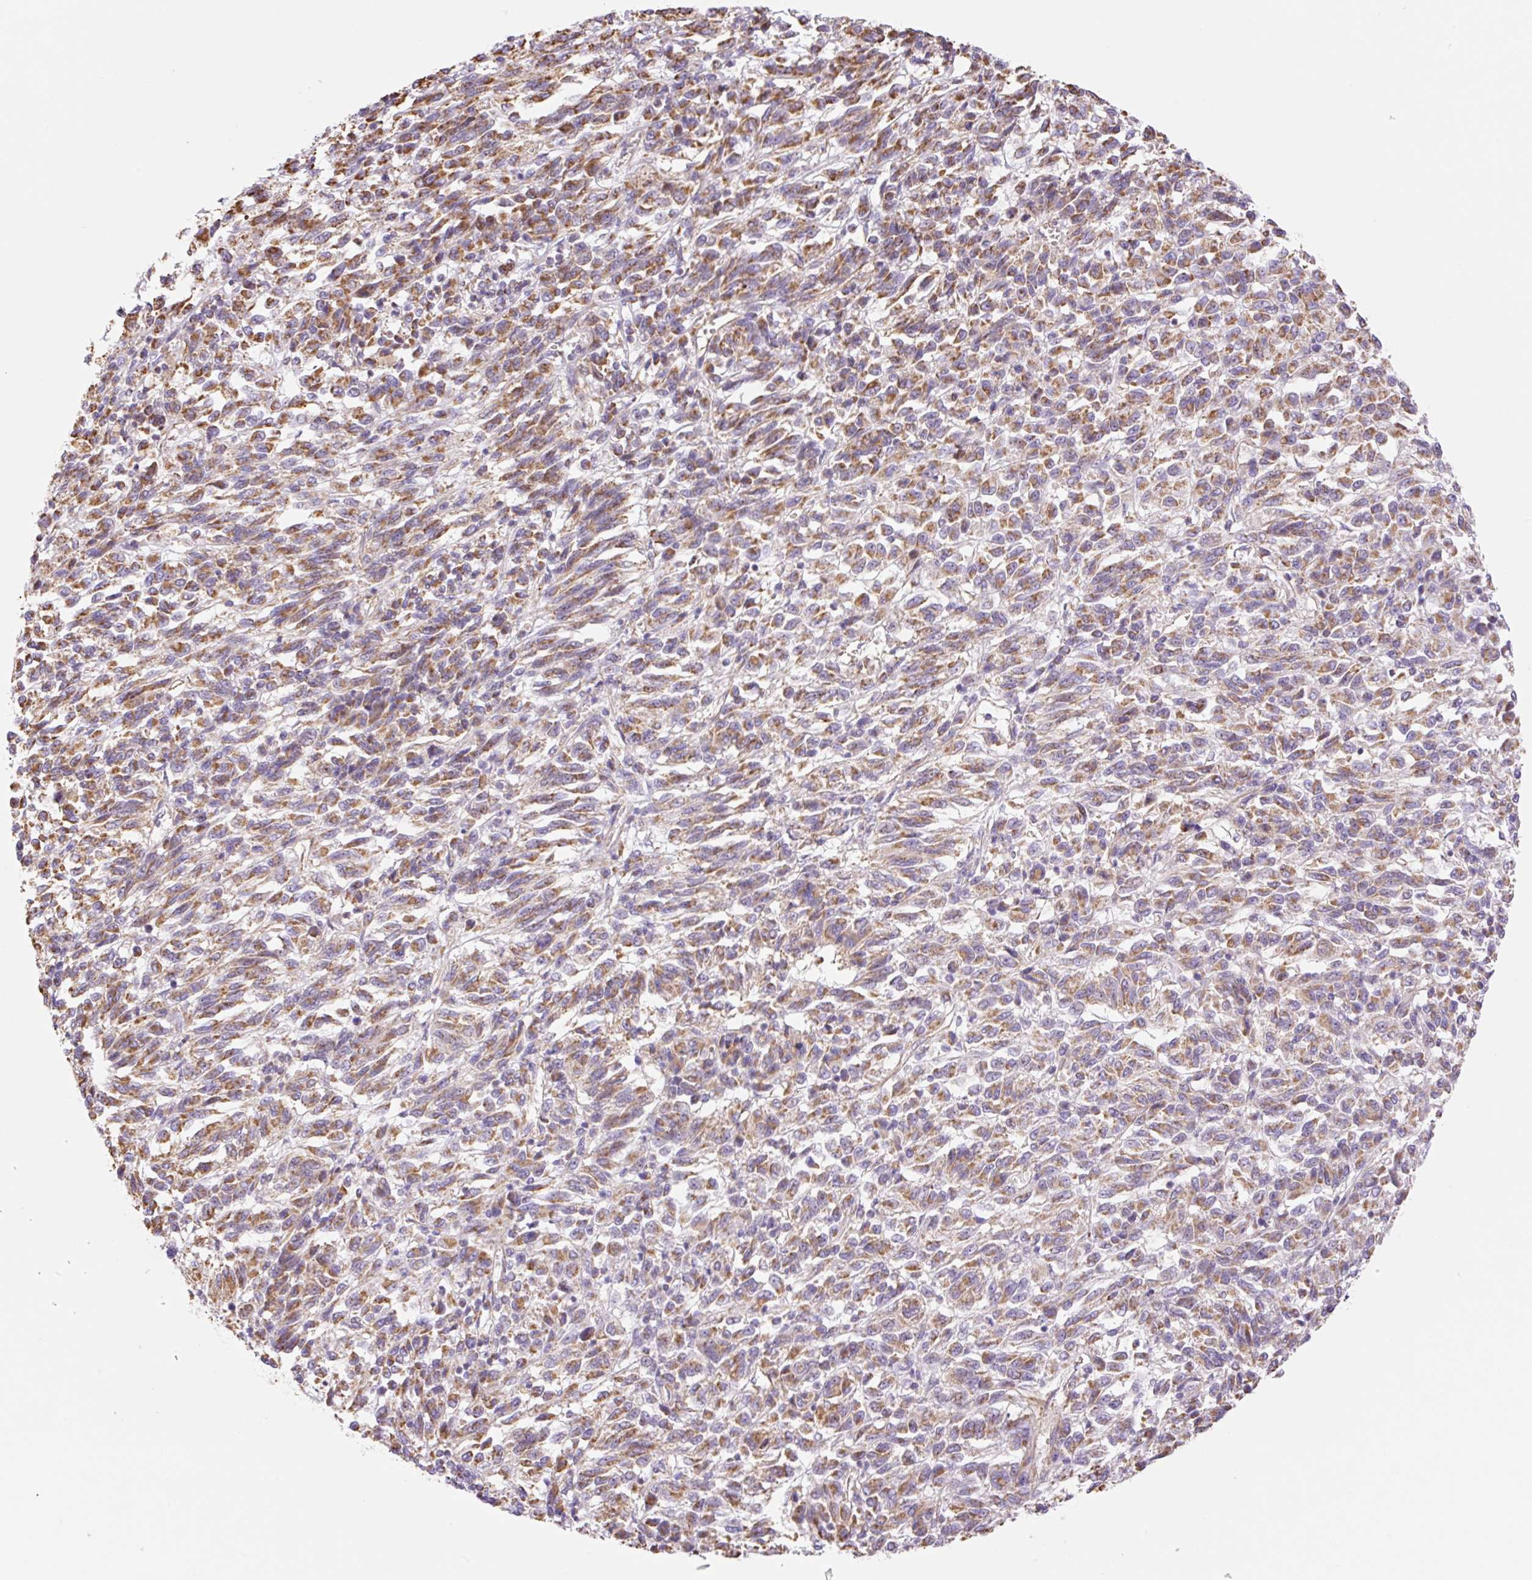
{"staining": {"intensity": "moderate", "quantity": ">75%", "location": "cytoplasmic/membranous"}, "tissue": "melanoma", "cell_type": "Tumor cells", "image_type": "cancer", "snomed": [{"axis": "morphology", "description": "Malignant melanoma, Metastatic site"}, {"axis": "topography", "description": "Lung"}], "caption": "Tumor cells show moderate cytoplasmic/membranous expression in approximately >75% of cells in melanoma.", "gene": "ESAM", "patient": {"sex": "male", "age": 64}}